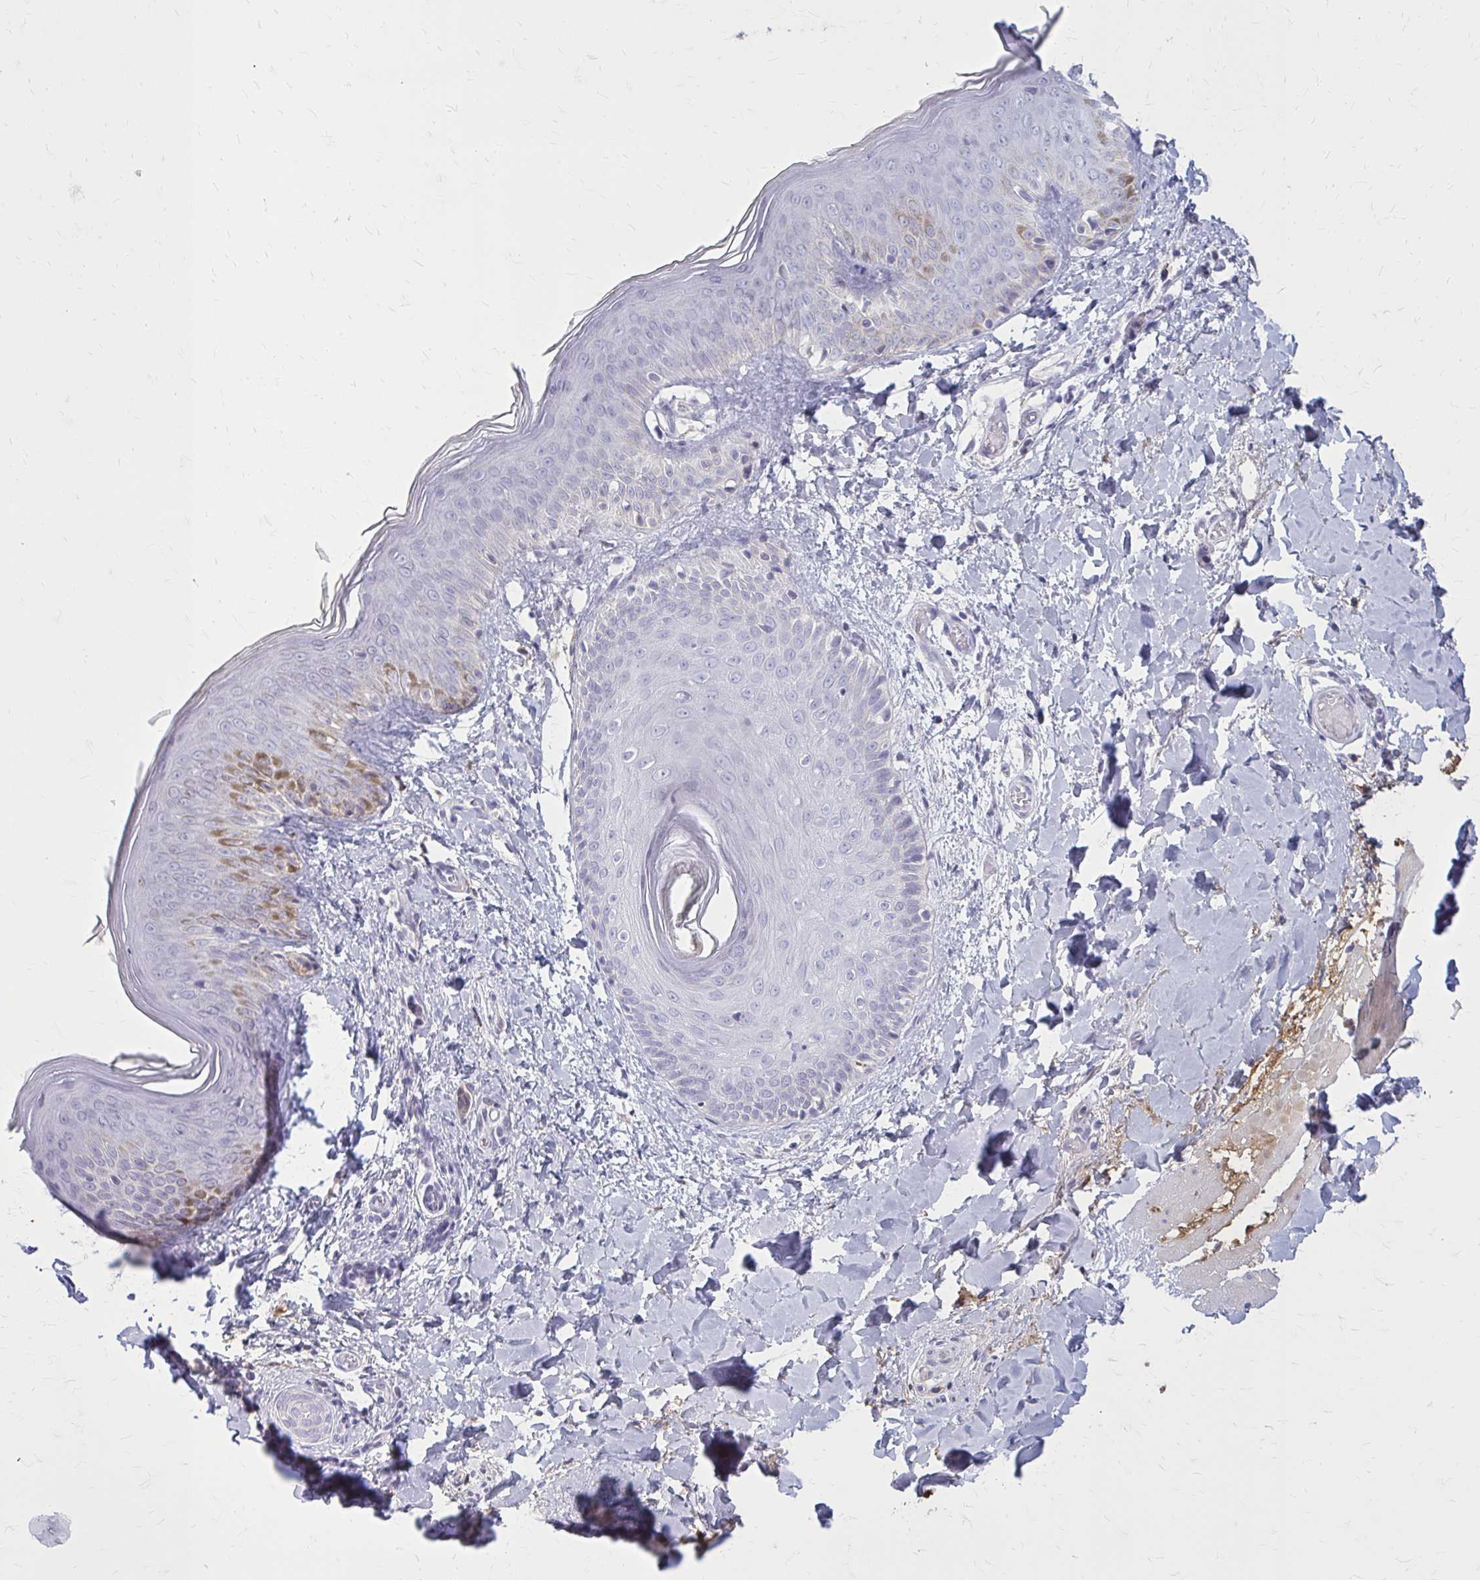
{"staining": {"intensity": "negative", "quantity": "none", "location": "none"}, "tissue": "skin", "cell_type": "Fibroblasts", "image_type": "normal", "snomed": [{"axis": "morphology", "description": "Normal tissue, NOS"}, {"axis": "topography", "description": "Skin"}], "caption": "This is an IHC photomicrograph of normal human skin. There is no positivity in fibroblasts.", "gene": "SERPIND1", "patient": {"sex": "male", "age": 16}}